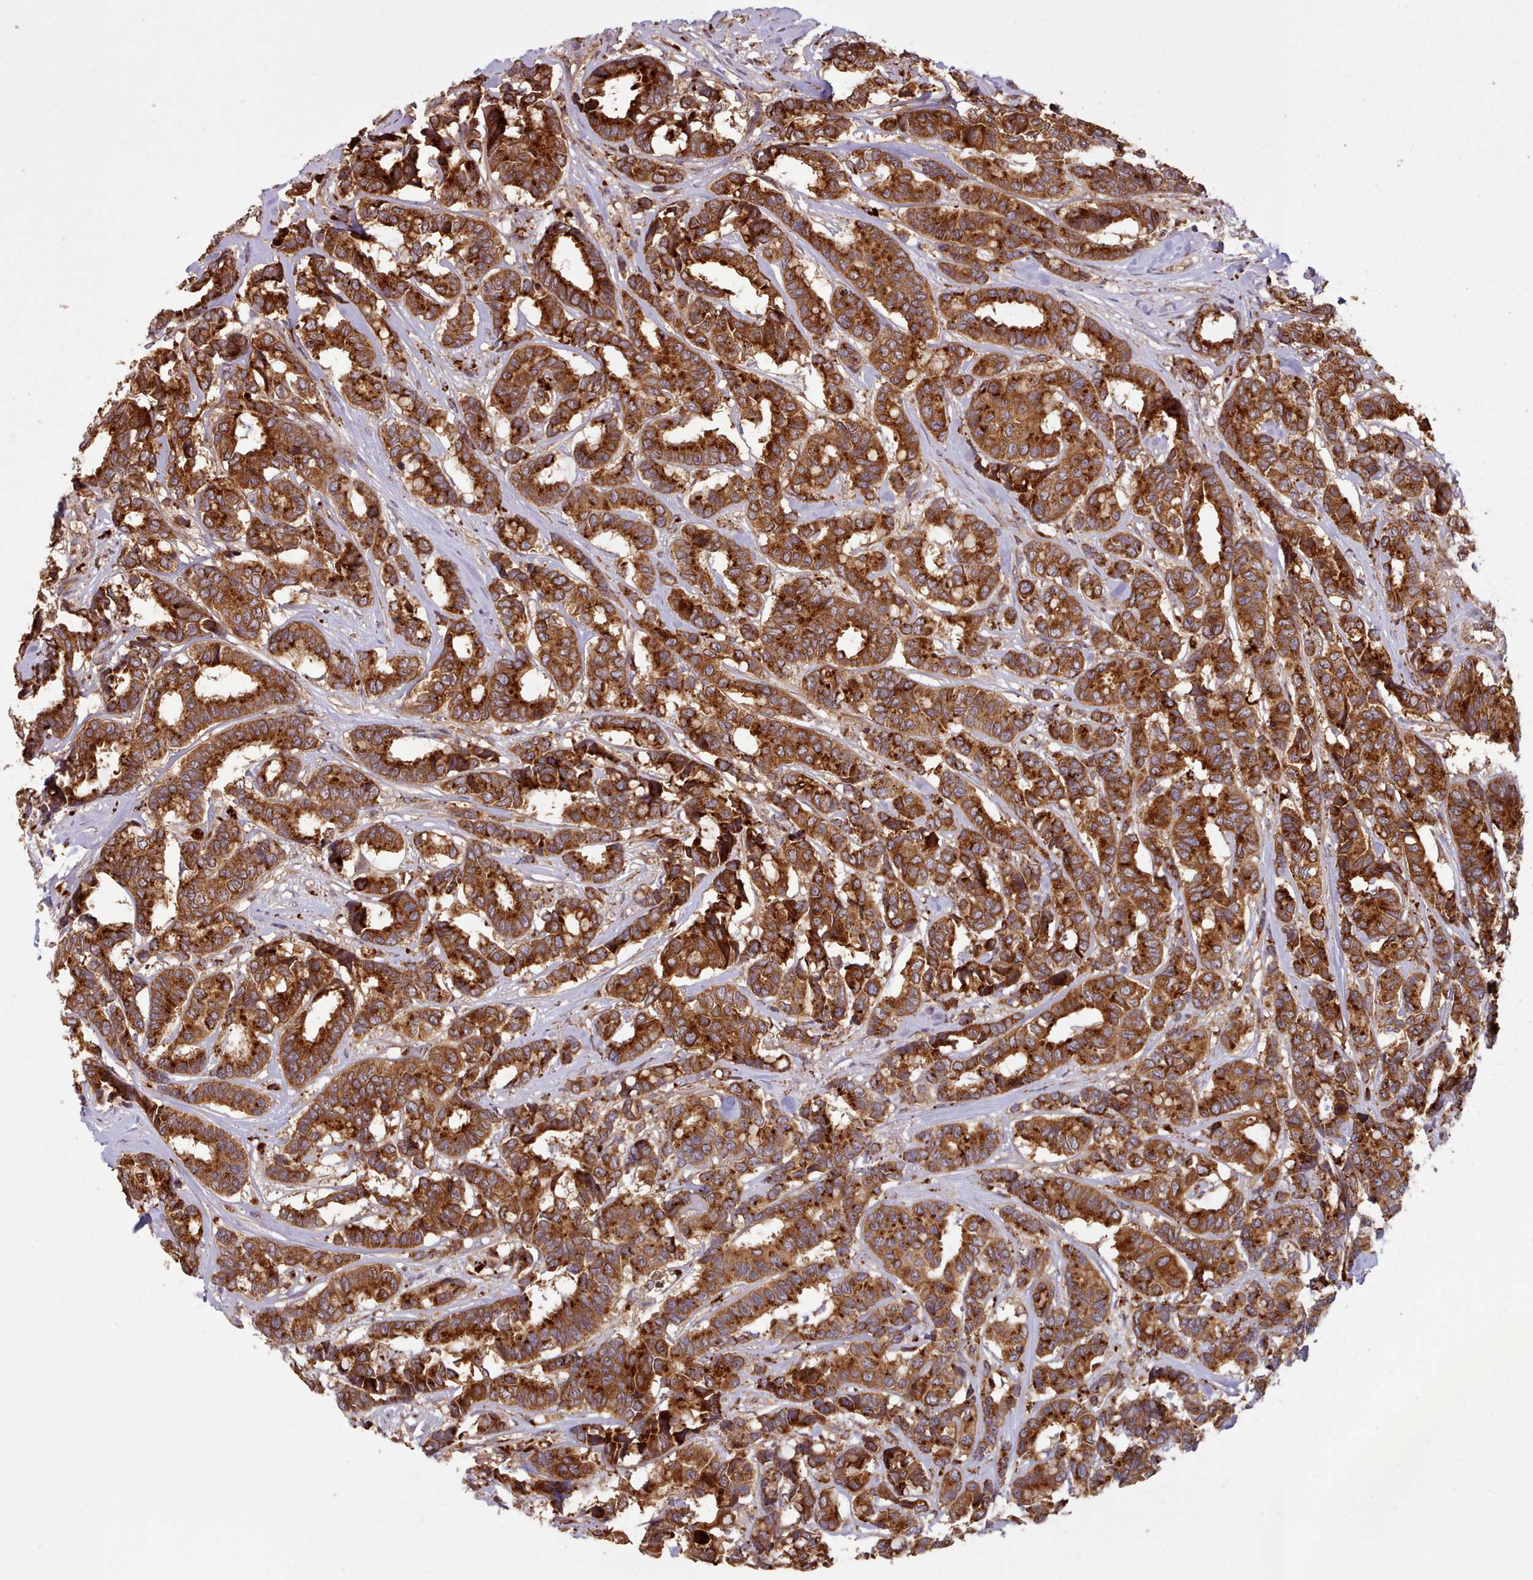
{"staining": {"intensity": "strong", "quantity": ">75%", "location": "cytoplasmic/membranous"}, "tissue": "breast cancer", "cell_type": "Tumor cells", "image_type": "cancer", "snomed": [{"axis": "morphology", "description": "Duct carcinoma"}, {"axis": "topography", "description": "Breast"}], "caption": "This histopathology image reveals immunohistochemistry (IHC) staining of human breast cancer (infiltrating ductal carcinoma), with high strong cytoplasmic/membranous expression in about >75% of tumor cells.", "gene": "CRYBG1", "patient": {"sex": "female", "age": 87}}